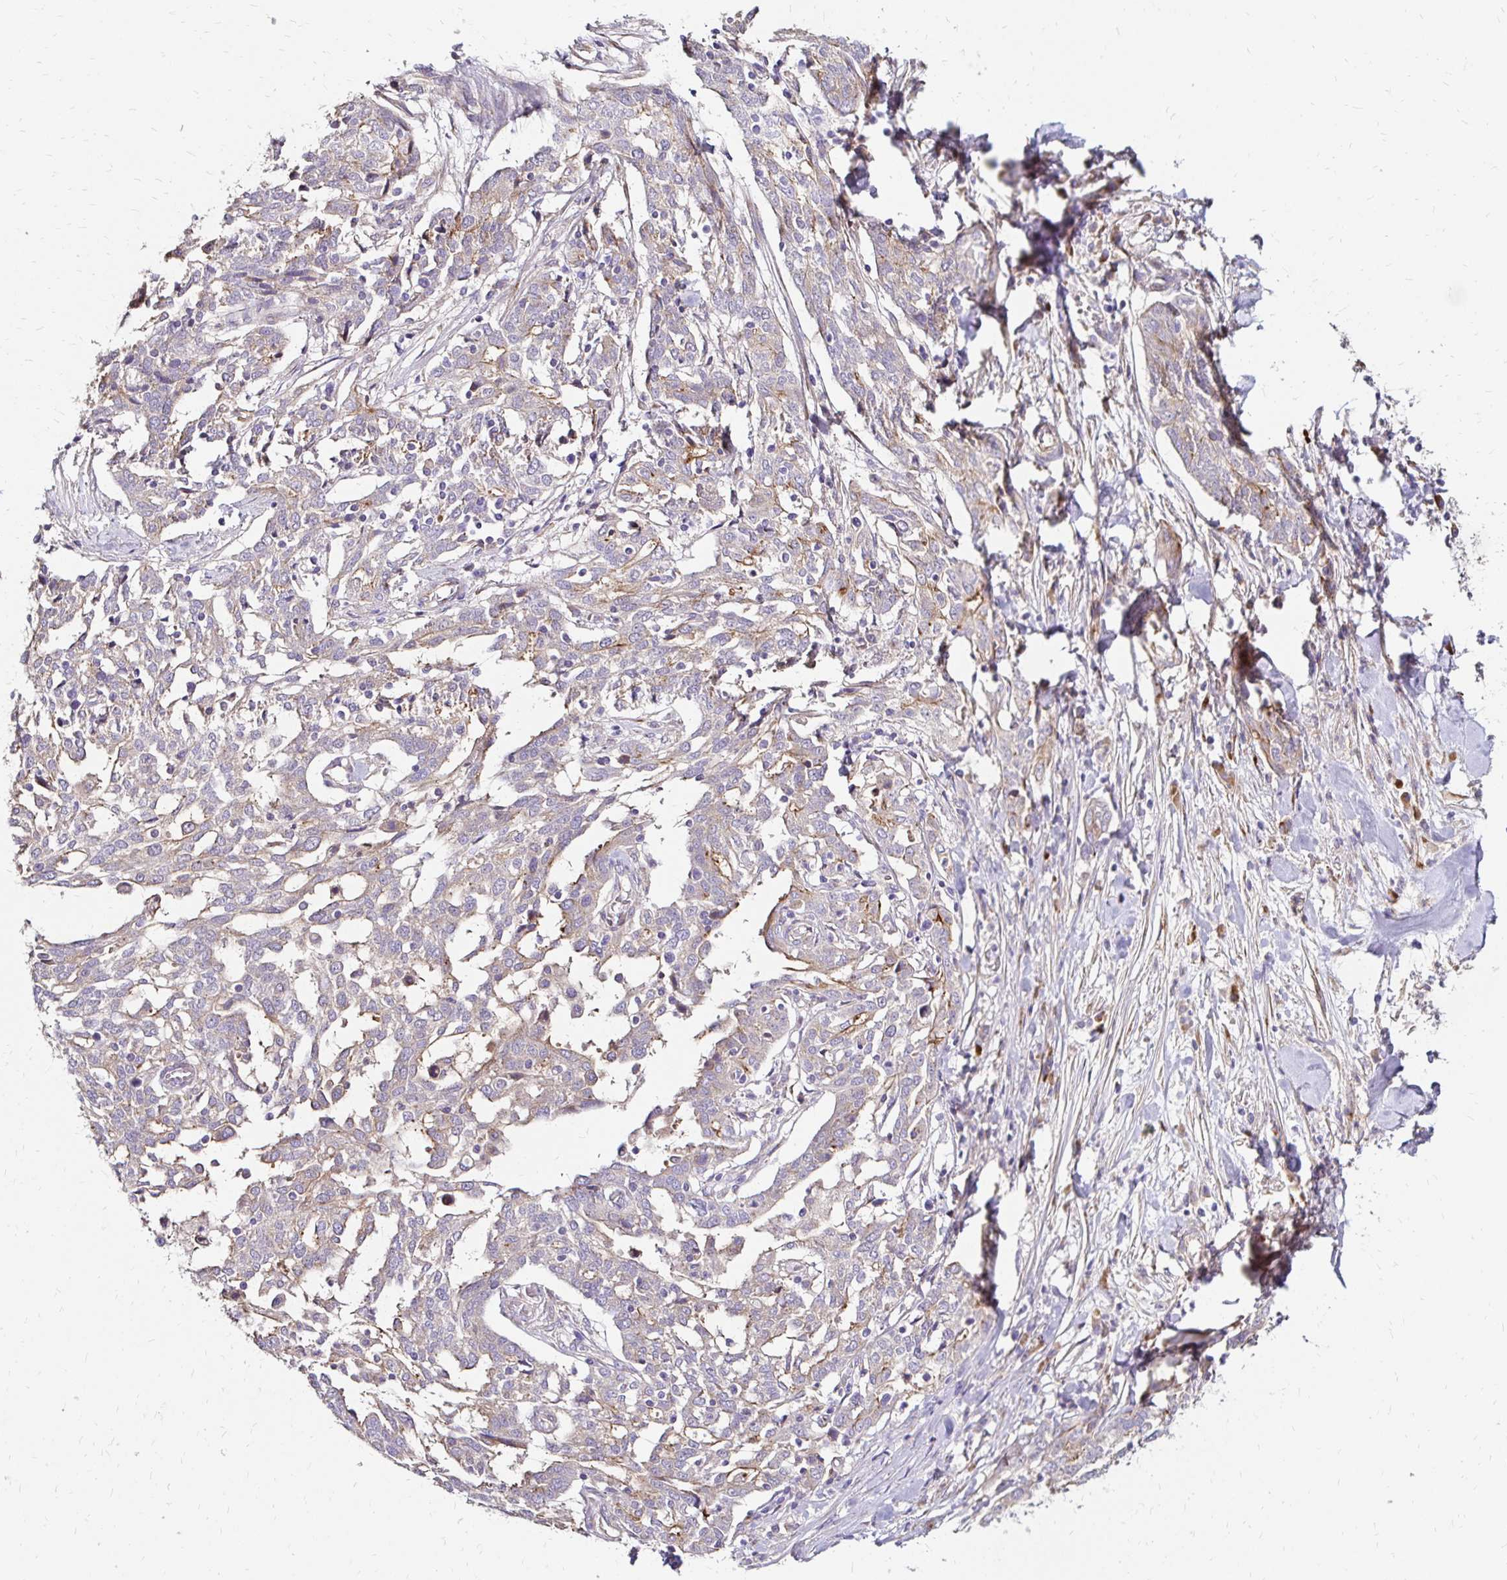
{"staining": {"intensity": "weak", "quantity": "<25%", "location": "cytoplasmic/membranous"}, "tissue": "ovarian cancer", "cell_type": "Tumor cells", "image_type": "cancer", "snomed": [{"axis": "morphology", "description": "Cystadenocarcinoma, serous, NOS"}, {"axis": "topography", "description": "Ovary"}], "caption": "The image demonstrates no significant positivity in tumor cells of ovarian cancer.", "gene": "PRIMA1", "patient": {"sex": "female", "age": 67}}